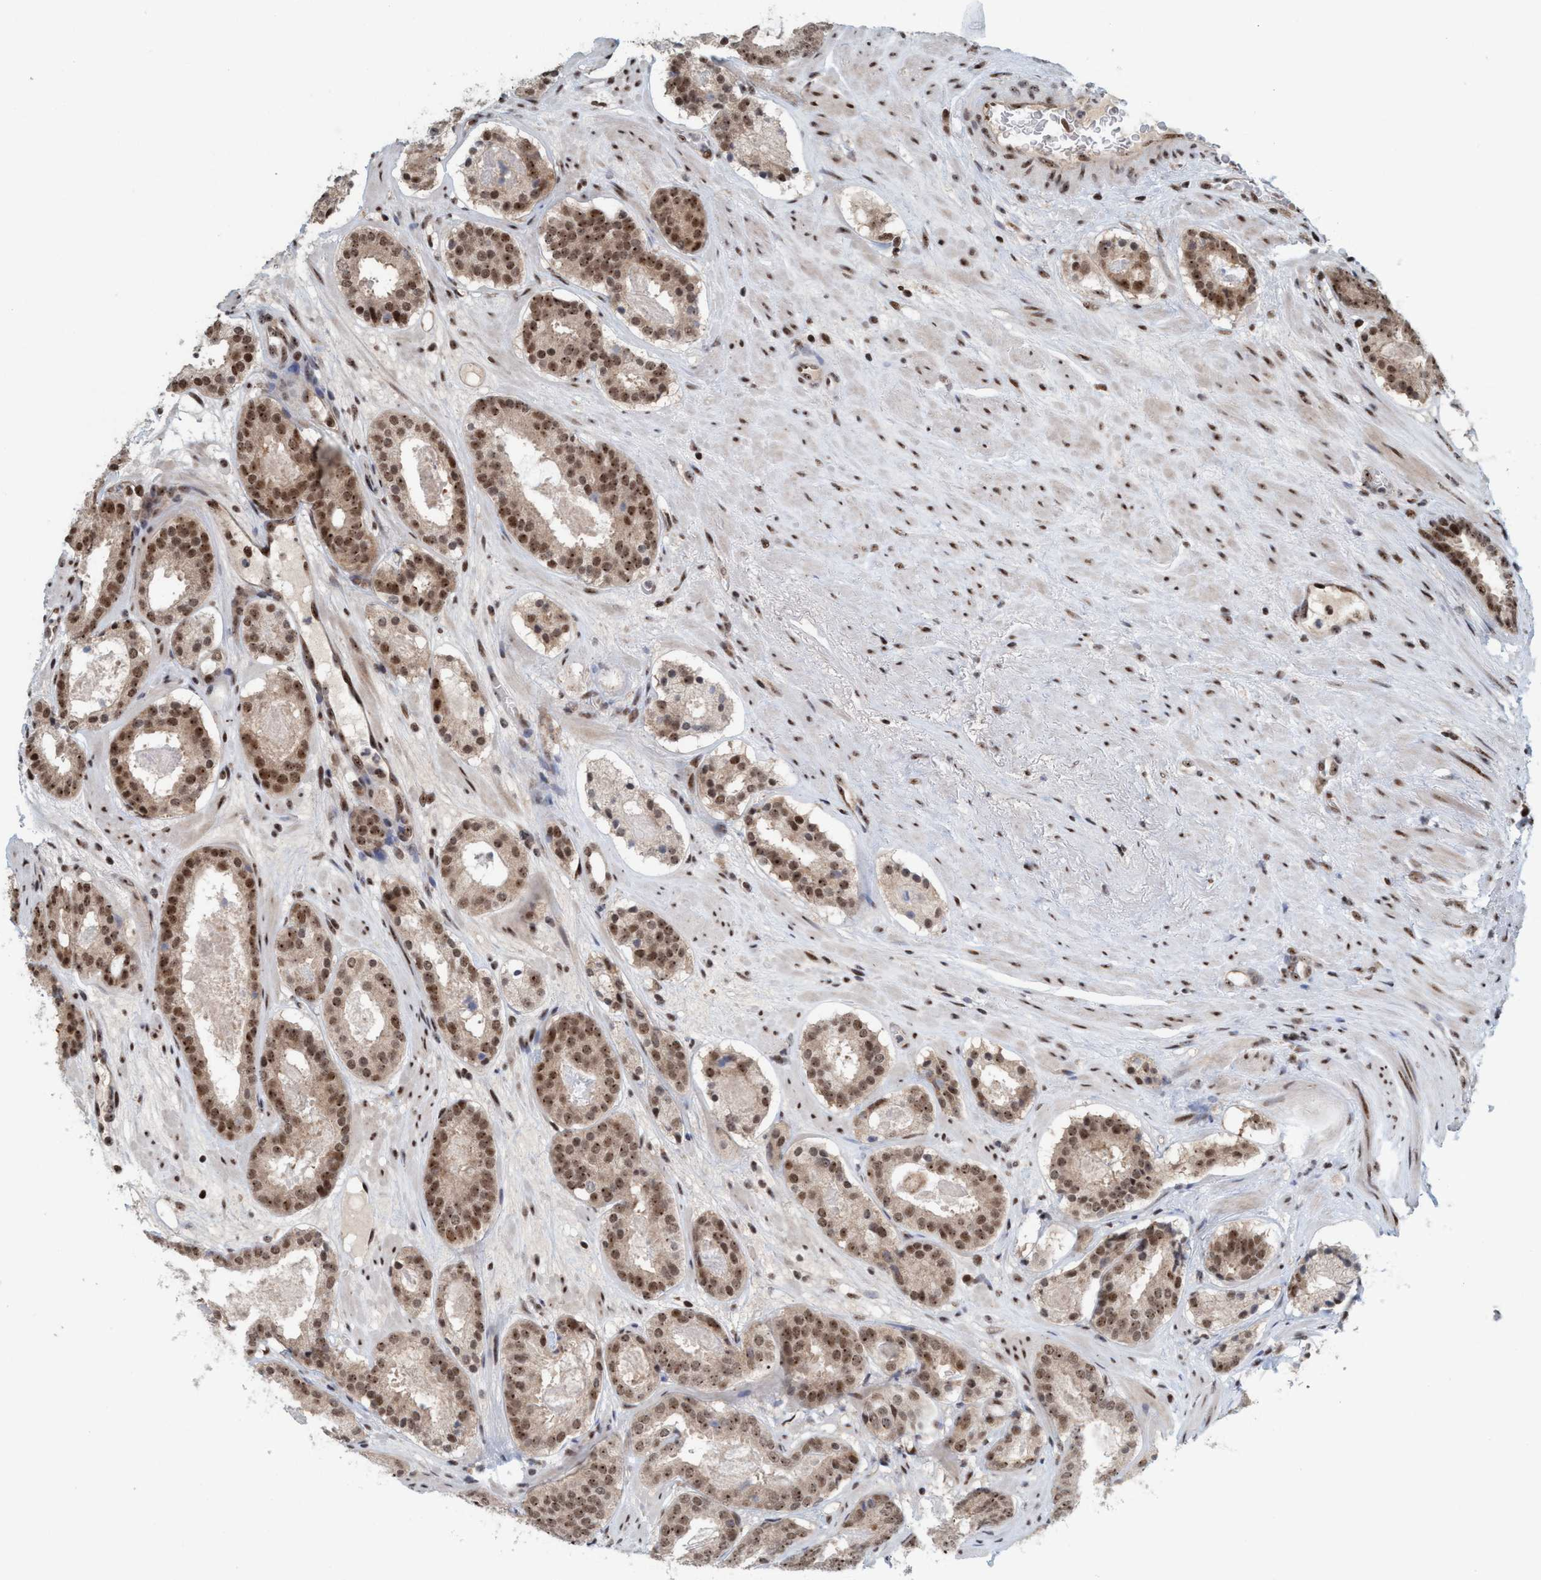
{"staining": {"intensity": "strong", "quantity": ">75%", "location": "nuclear"}, "tissue": "prostate cancer", "cell_type": "Tumor cells", "image_type": "cancer", "snomed": [{"axis": "morphology", "description": "Adenocarcinoma, Low grade"}, {"axis": "topography", "description": "Prostate"}], "caption": "A brown stain labels strong nuclear positivity of a protein in human prostate adenocarcinoma (low-grade) tumor cells.", "gene": "SMCR8", "patient": {"sex": "male", "age": 69}}